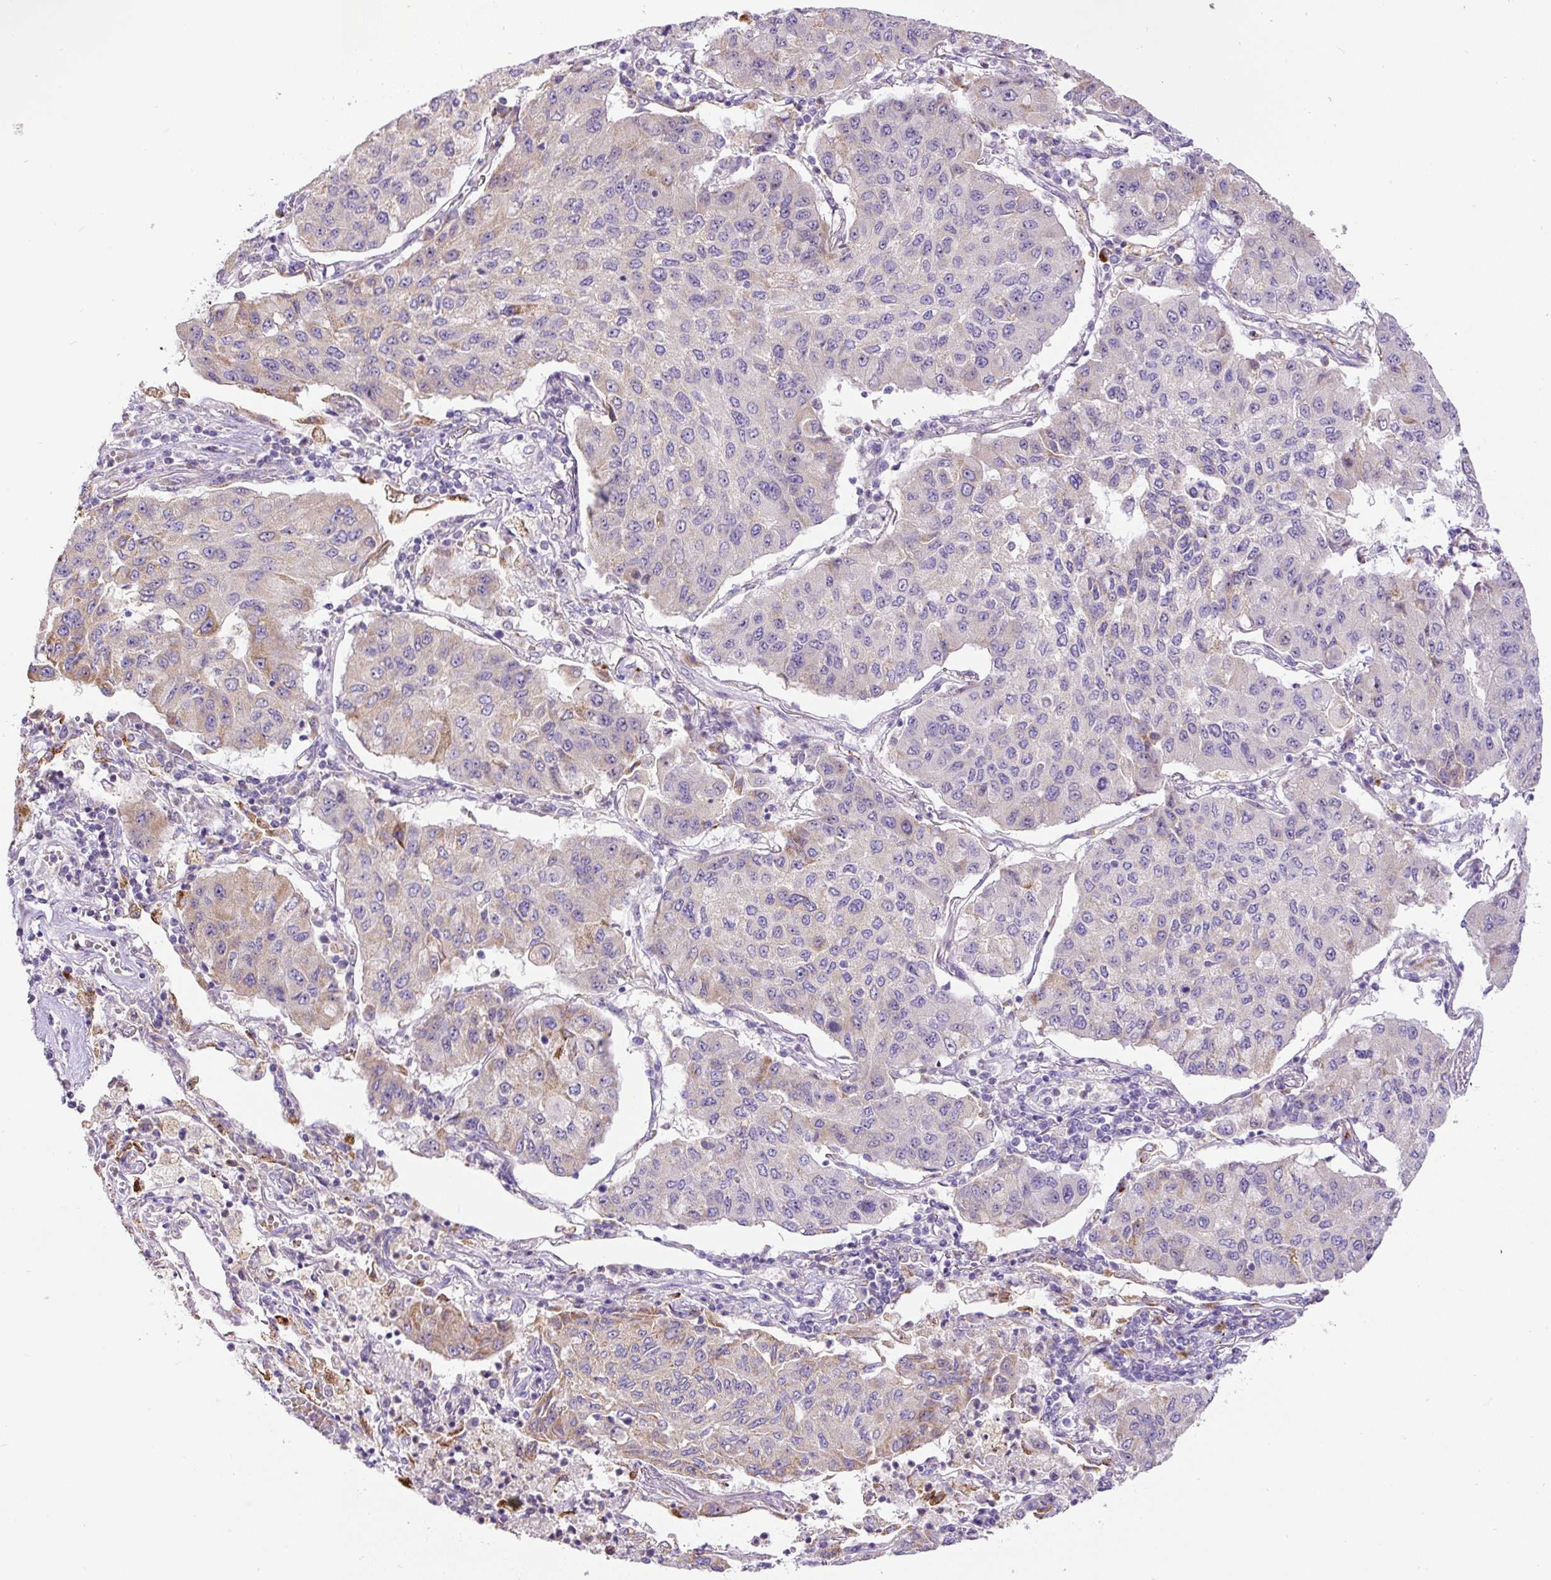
{"staining": {"intensity": "moderate", "quantity": "<25%", "location": "cytoplasmic/membranous"}, "tissue": "lung cancer", "cell_type": "Tumor cells", "image_type": "cancer", "snomed": [{"axis": "morphology", "description": "Squamous cell carcinoma, NOS"}, {"axis": "topography", "description": "Lung"}], "caption": "Protein analysis of squamous cell carcinoma (lung) tissue exhibits moderate cytoplasmic/membranous staining in approximately <25% of tumor cells.", "gene": "ZNF596", "patient": {"sex": "male", "age": 74}}